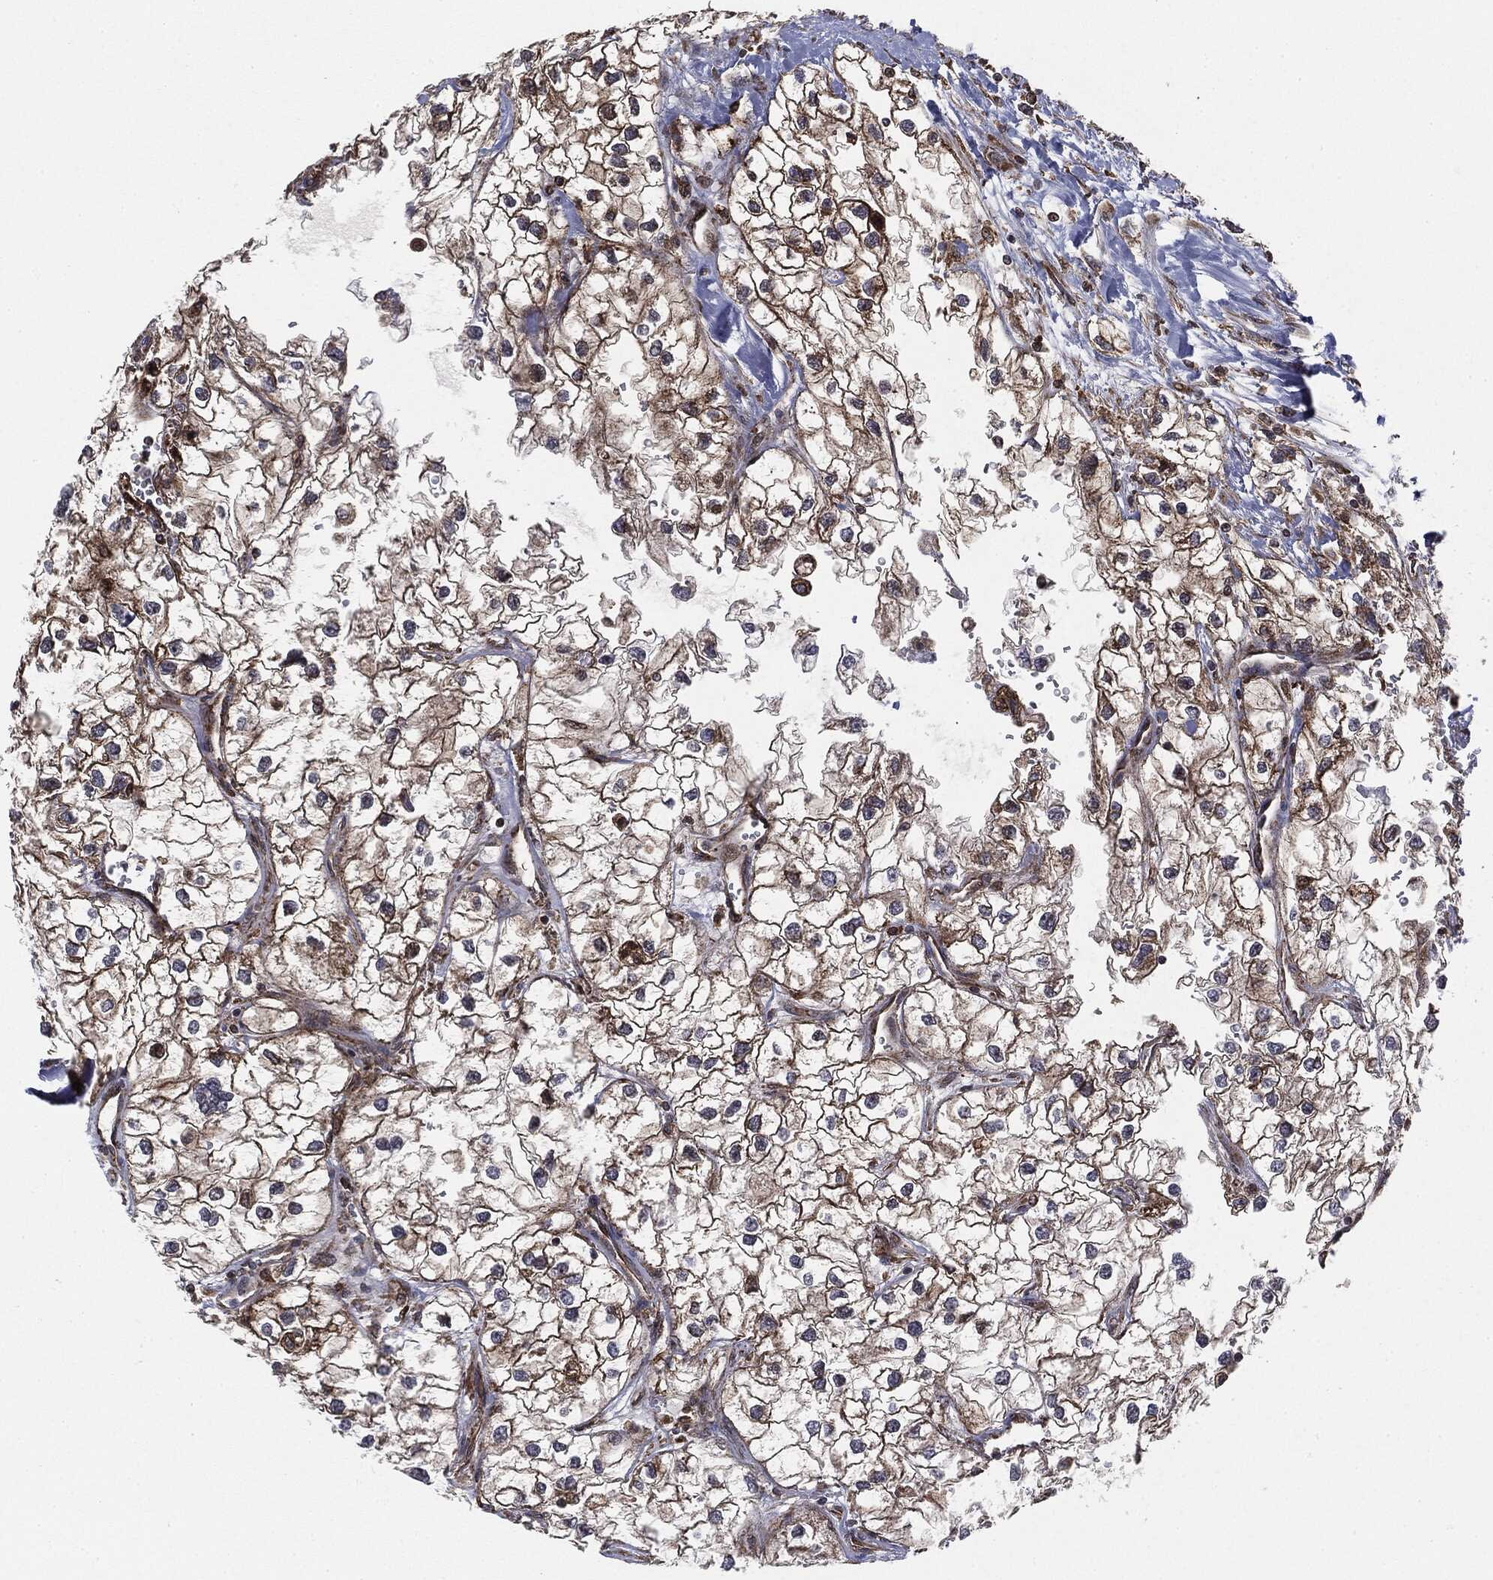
{"staining": {"intensity": "moderate", "quantity": ">75%", "location": "cytoplasmic/membranous"}, "tissue": "renal cancer", "cell_type": "Tumor cells", "image_type": "cancer", "snomed": [{"axis": "morphology", "description": "Adenocarcinoma, NOS"}, {"axis": "topography", "description": "Kidney"}], "caption": "Tumor cells display medium levels of moderate cytoplasmic/membranous positivity in about >75% of cells in human renal cancer.", "gene": "CYLD", "patient": {"sex": "male", "age": 59}}